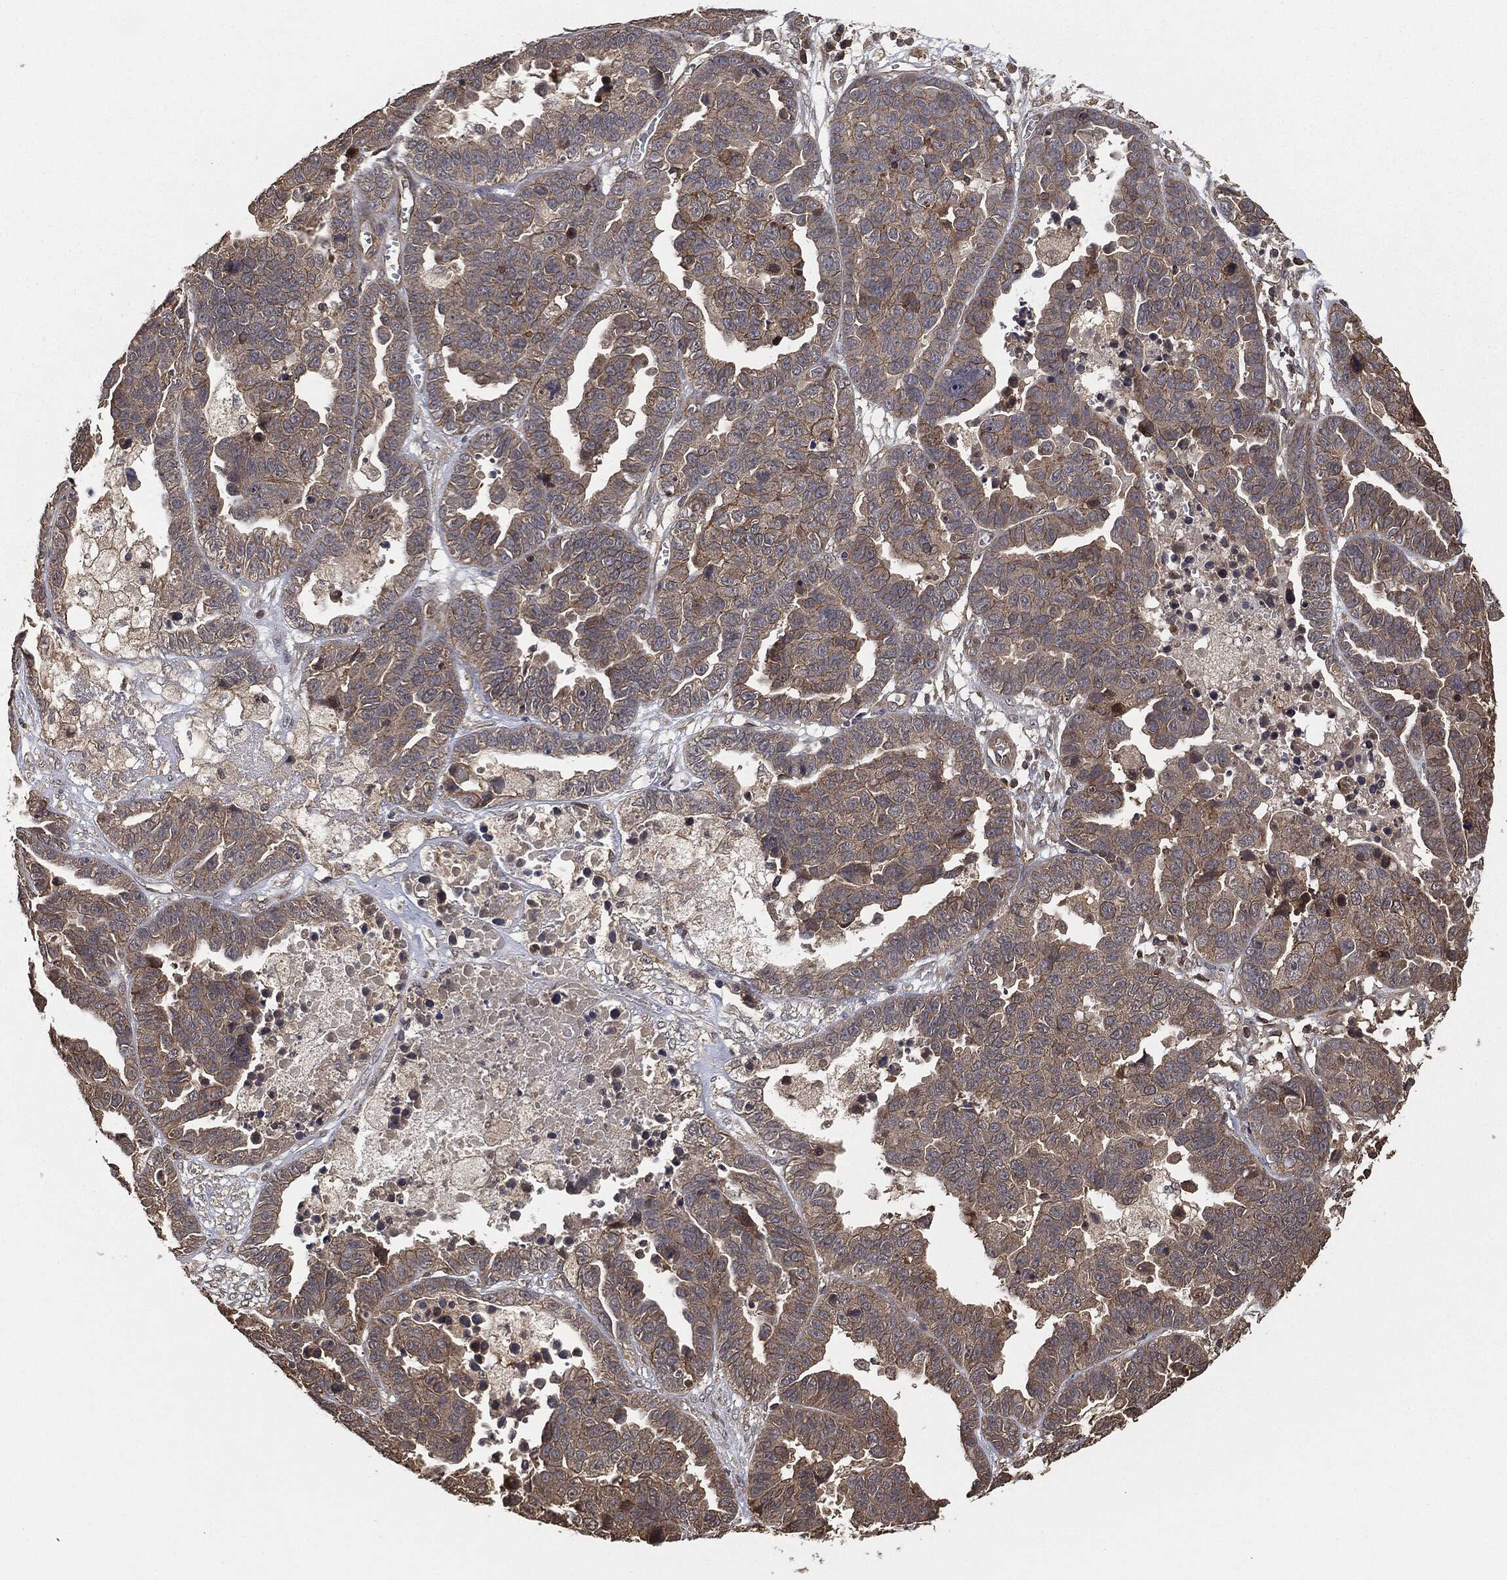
{"staining": {"intensity": "weak", "quantity": ">75%", "location": "cytoplasmic/membranous"}, "tissue": "ovarian cancer", "cell_type": "Tumor cells", "image_type": "cancer", "snomed": [{"axis": "morphology", "description": "Cystadenocarcinoma, serous, NOS"}, {"axis": "topography", "description": "Ovary"}], "caption": "Ovarian cancer tissue demonstrates weak cytoplasmic/membranous positivity in about >75% of tumor cells, visualized by immunohistochemistry. The staining is performed using DAB brown chromogen to label protein expression. The nuclei are counter-stained blue using hematoxylin.", "gene": "ERBIN", "patient": {"sex": "female", "age": 87}}